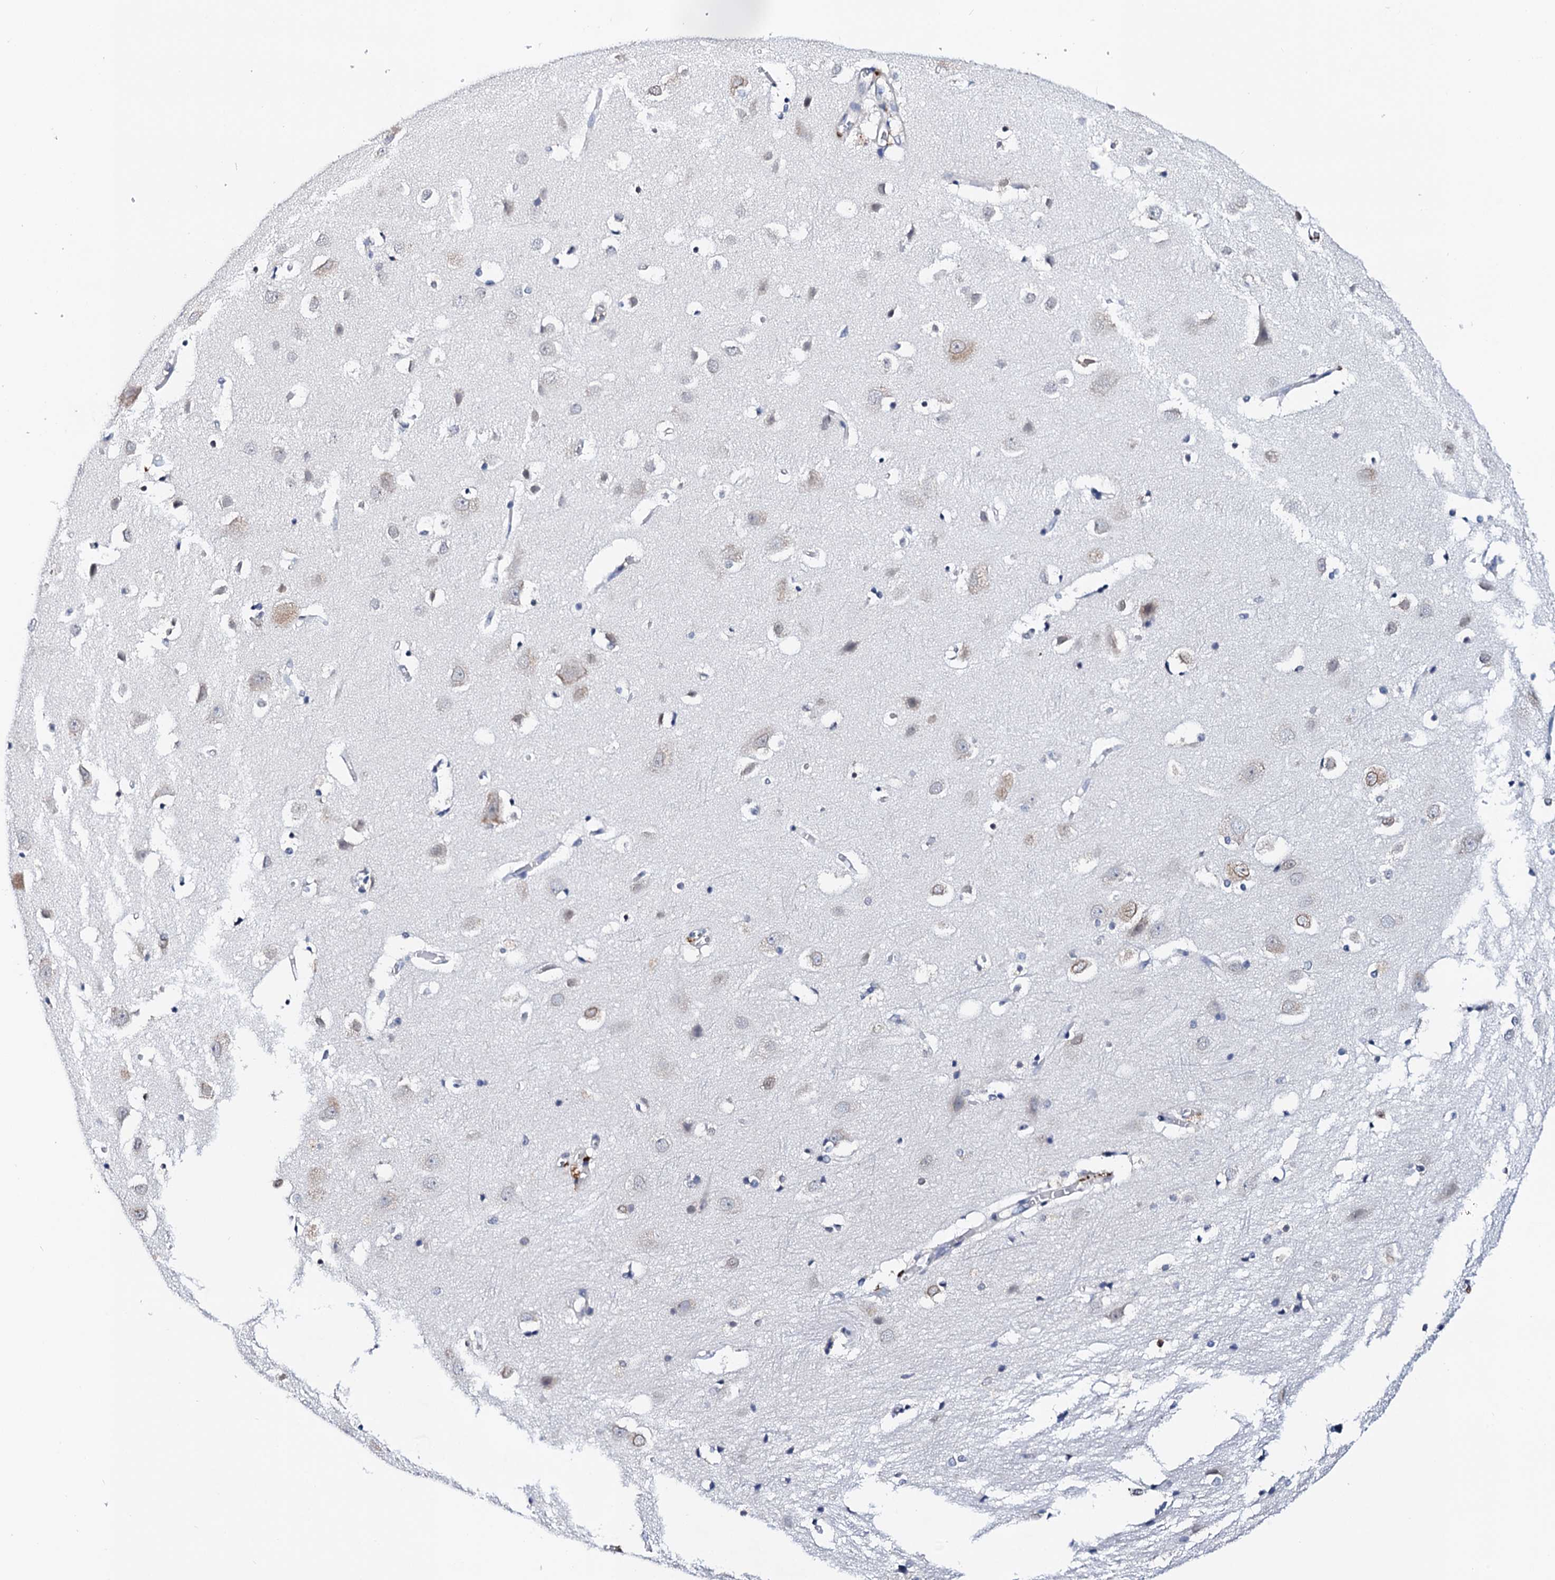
{"staining": {"intensity": "negative", "quantity": "none", "location": "none"}, "tissue": "cerebral cortex", "cell_type": "Endothelial cells", "image_type": "normal", "snomed": [{"axis": "morphology", "description": "Normal tissue, NOS"}, {"axis": "topography", "description": "Cerebral cortex"}], "caption": "Cerebral cortex was stained to show a protein in brown. There is no significant expression in endothelial cells. (DAB (3,3'-diaminobenzidine) immunohistochemistry with hematoxylin counter stain).", "gene": "NUP58", "patient": {"sex": "male", "age": 54}}